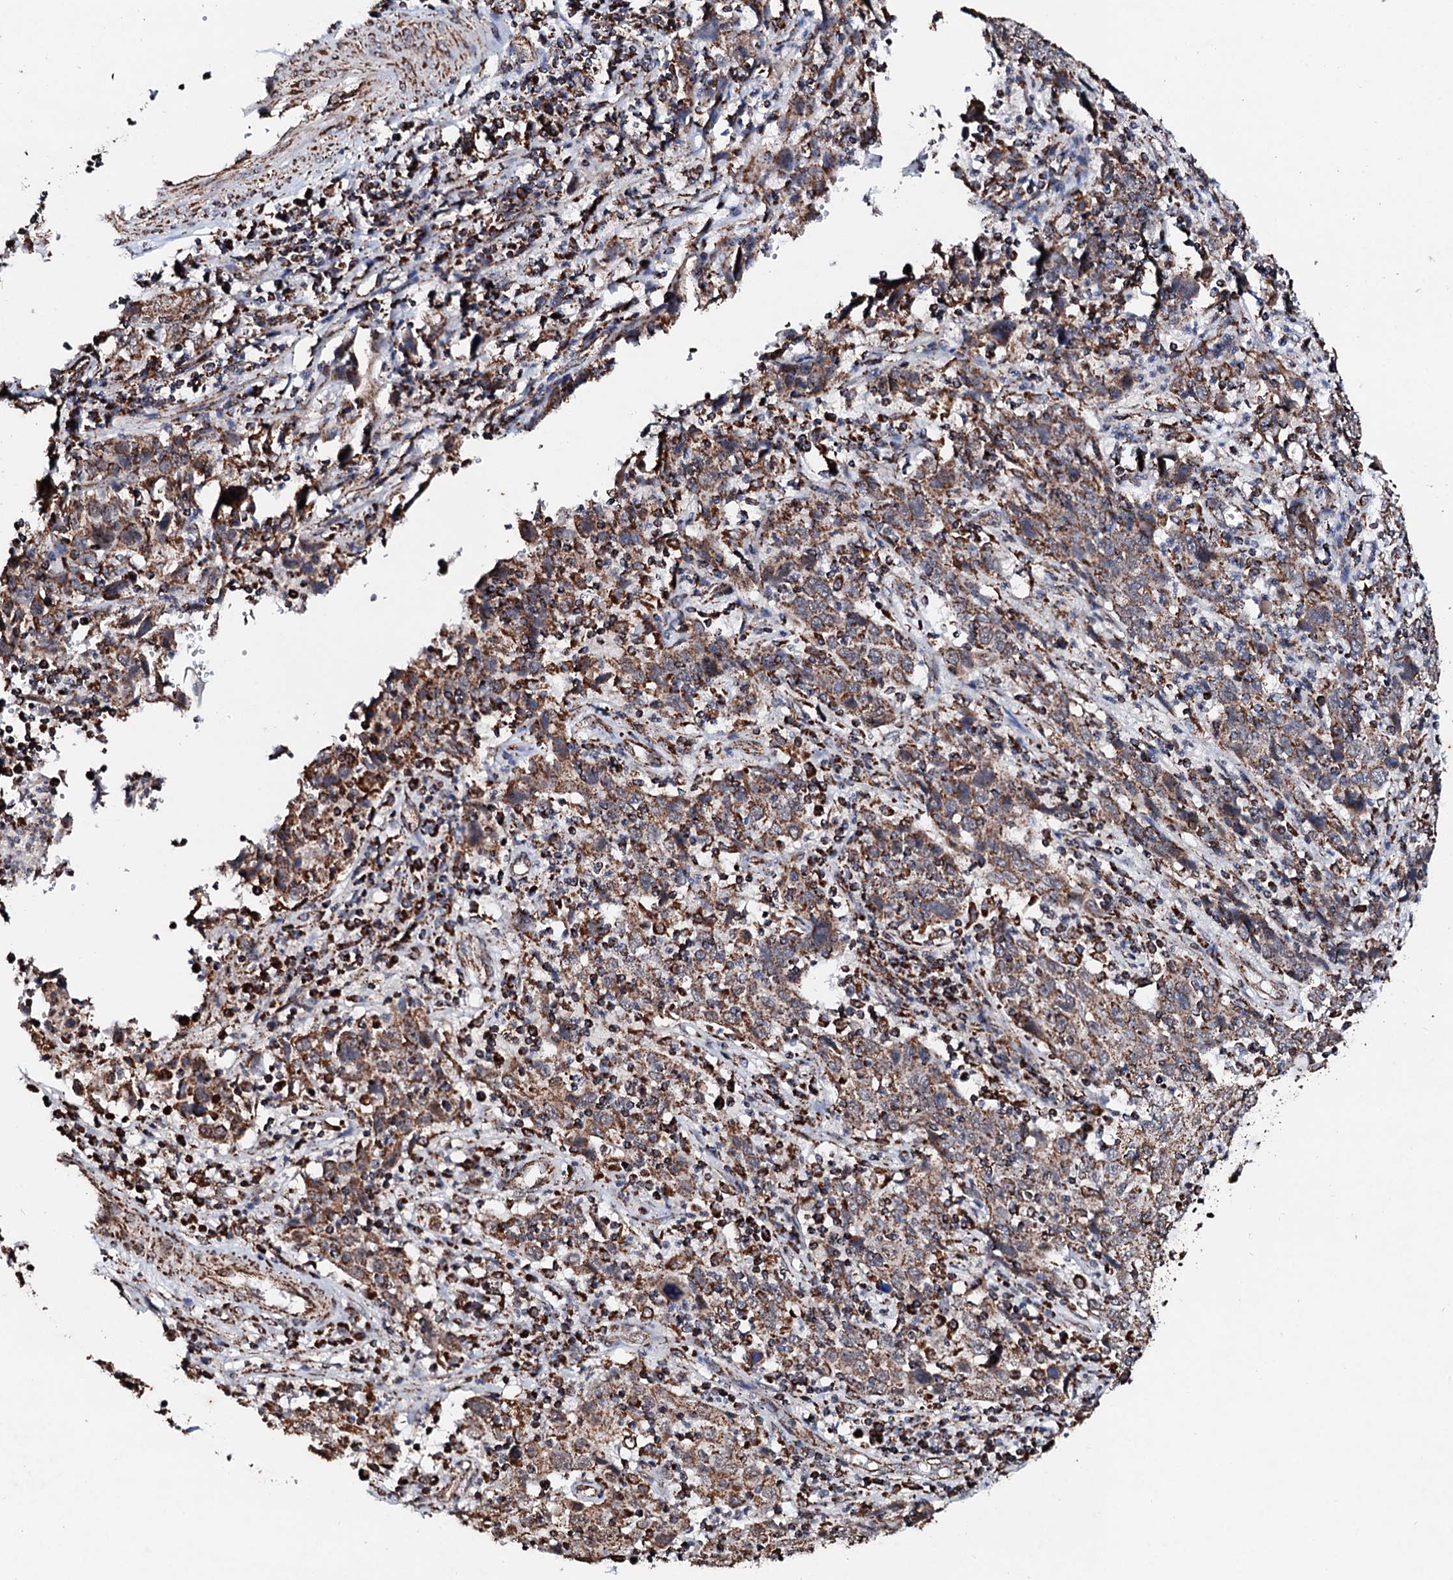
{"staining": {"intensity": "moderate", "quantity": ">75%", "location": "cytoplasmic/membranous"}, "tissue": "cervical cancer", "cell_type": "Tumor cells", "image_type": "cancer", "snomed": [{"axis": "morphology", "description": "Squamous cell carcinoma, NOS"}, {"axis": "topography", "description": "Cervix"}], "caption": "This micrograph displays cervical cancer (squamous cell carcinoma) stained with immunohistochemistry (IHC) to label a protein in brown. The cytoplasmic/membranous of tumor cells show moderate positivity for the protein. Nuclei are counter-stained blue.", "gene": "SECISBP2L", "patient": {"sex": "female", "age": 46}}